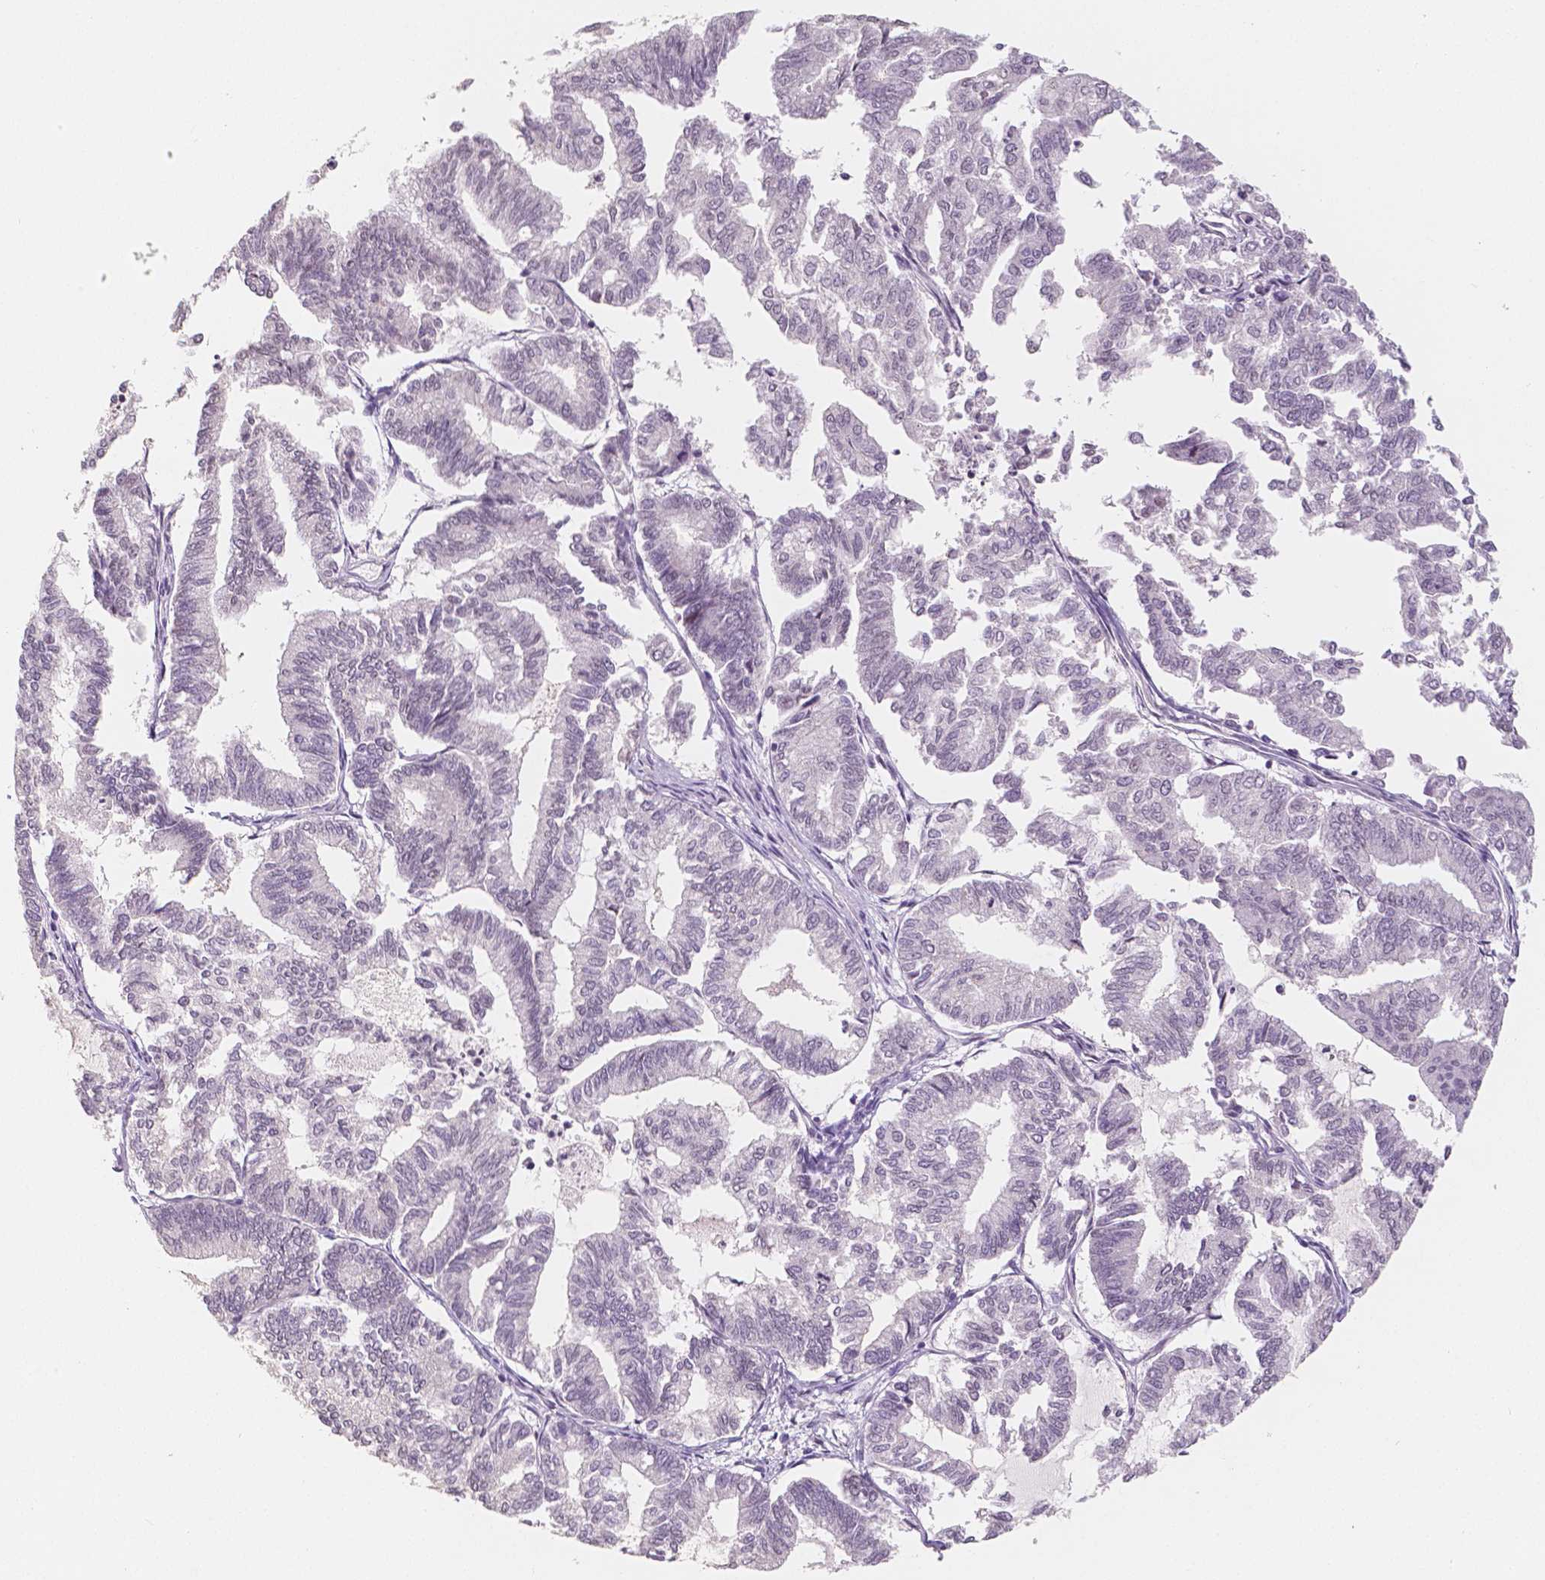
{"staining": {"intensity": "negative", "quantity": "none", "location": "none"}, "tissue": "endometrial cancer", "cell_type": "Tumor cells", "image_type": "cancer", "snomed": [{"axis": "morphology", "description": "Adenocarcinoma, NOS"}, {"axis": "topography", "description": "Endometrium"}], "caption": "IHC micrograph of neoplastic tissue: endometrial adenocarcinoma stained with DAB demonstrates no significant protein staining in tumor cells.", "gene": "KDM5B", "patient": {"sex": "female", "age": 79}}